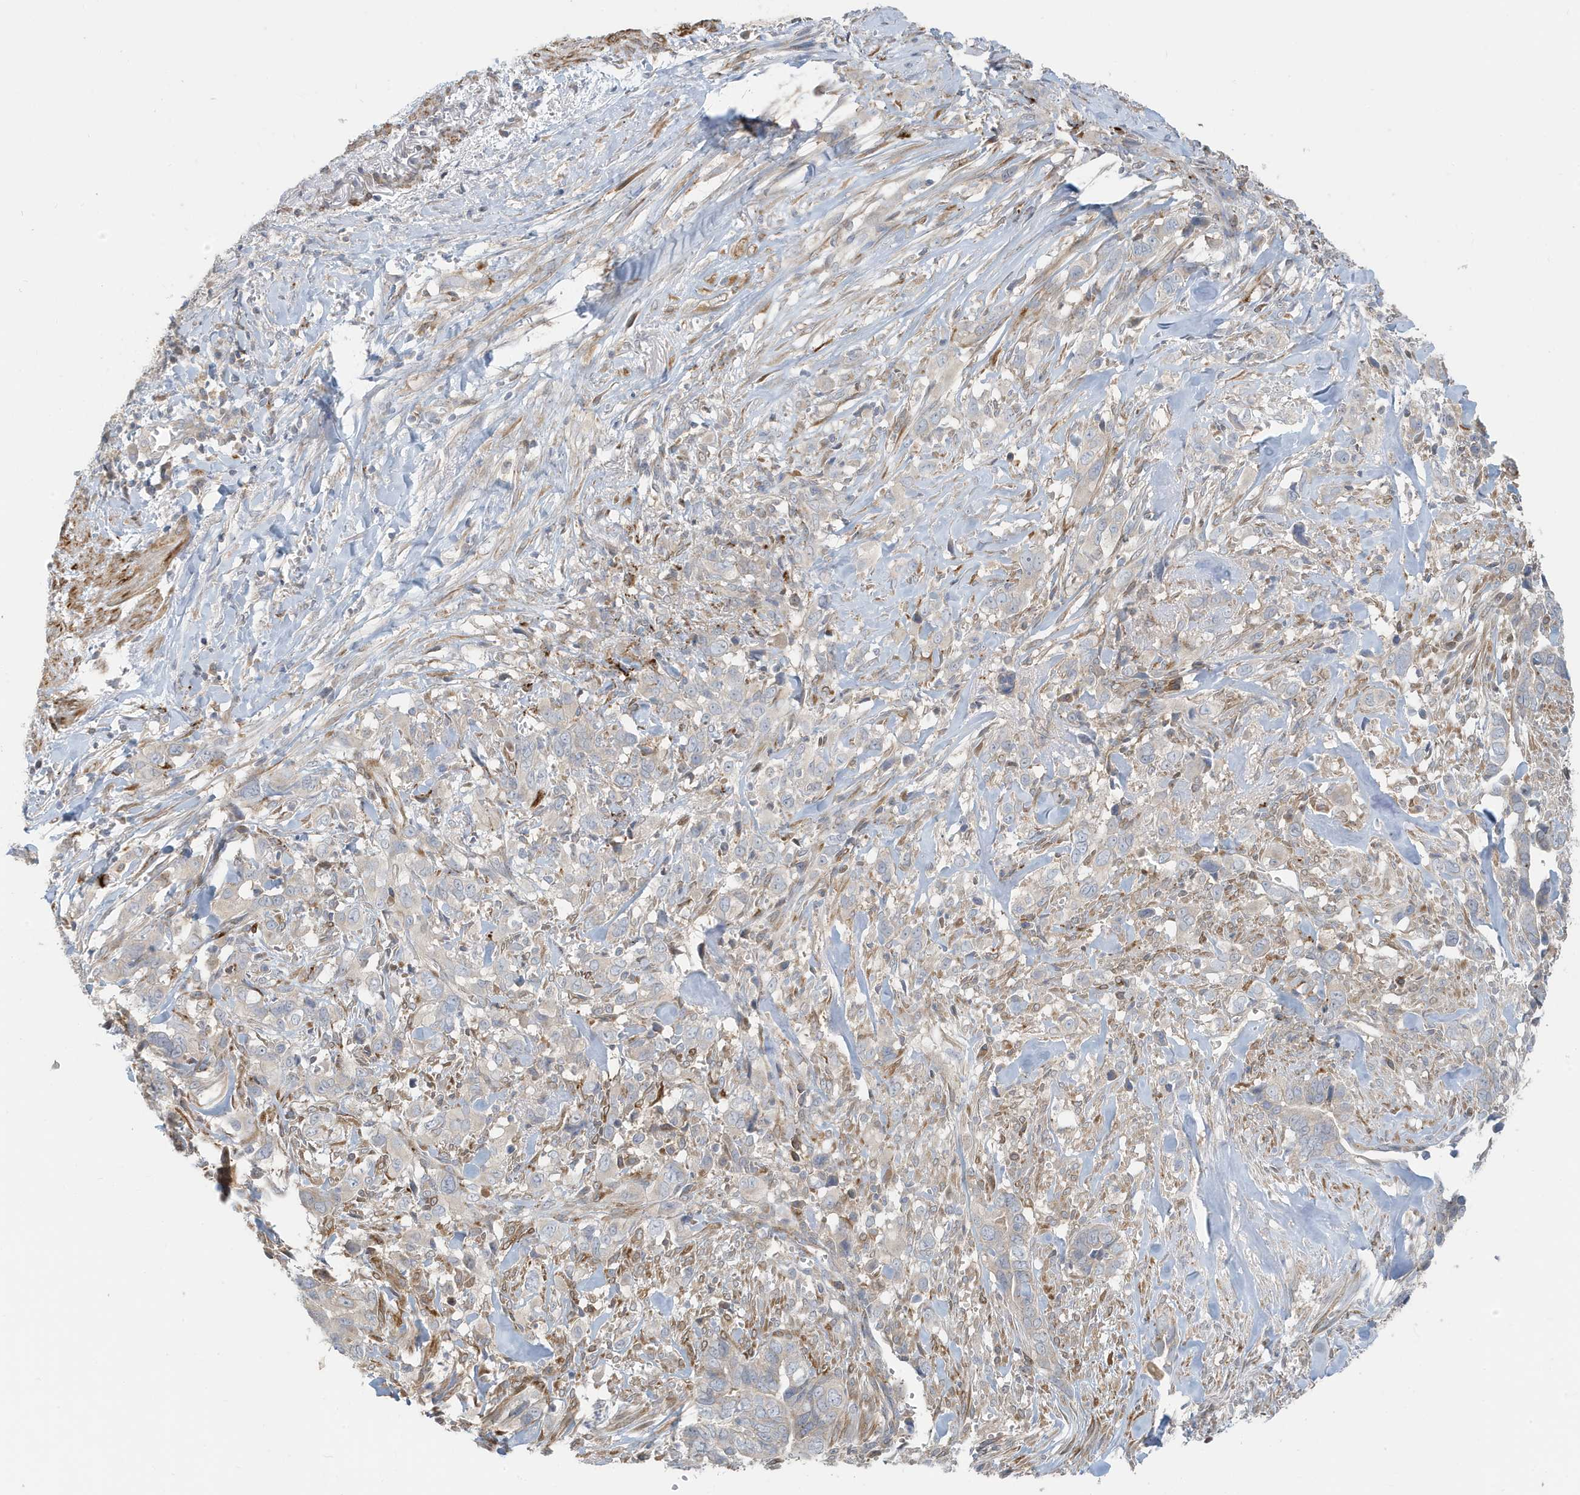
{"staining": {"intensity": "weak", "quantity": "<25%", "location": "cytoplasmic/membranous"}, "tissue": "liver cancer", "cell_type": "Tumor cells", "image_type": "cancer", "snomed": [{"axis": "morphology", "description": "Cholangiocarcinoma"}, {"axis": "topography", "description": "Liver"}], "caption": "DAB immunohistochemical staining of human cholangiocarcinoma (liver) demonstrates no significant positivity in tumor cells.", "gene": "MCOLN1", "patient": {"sex": "female", "age": 79}}